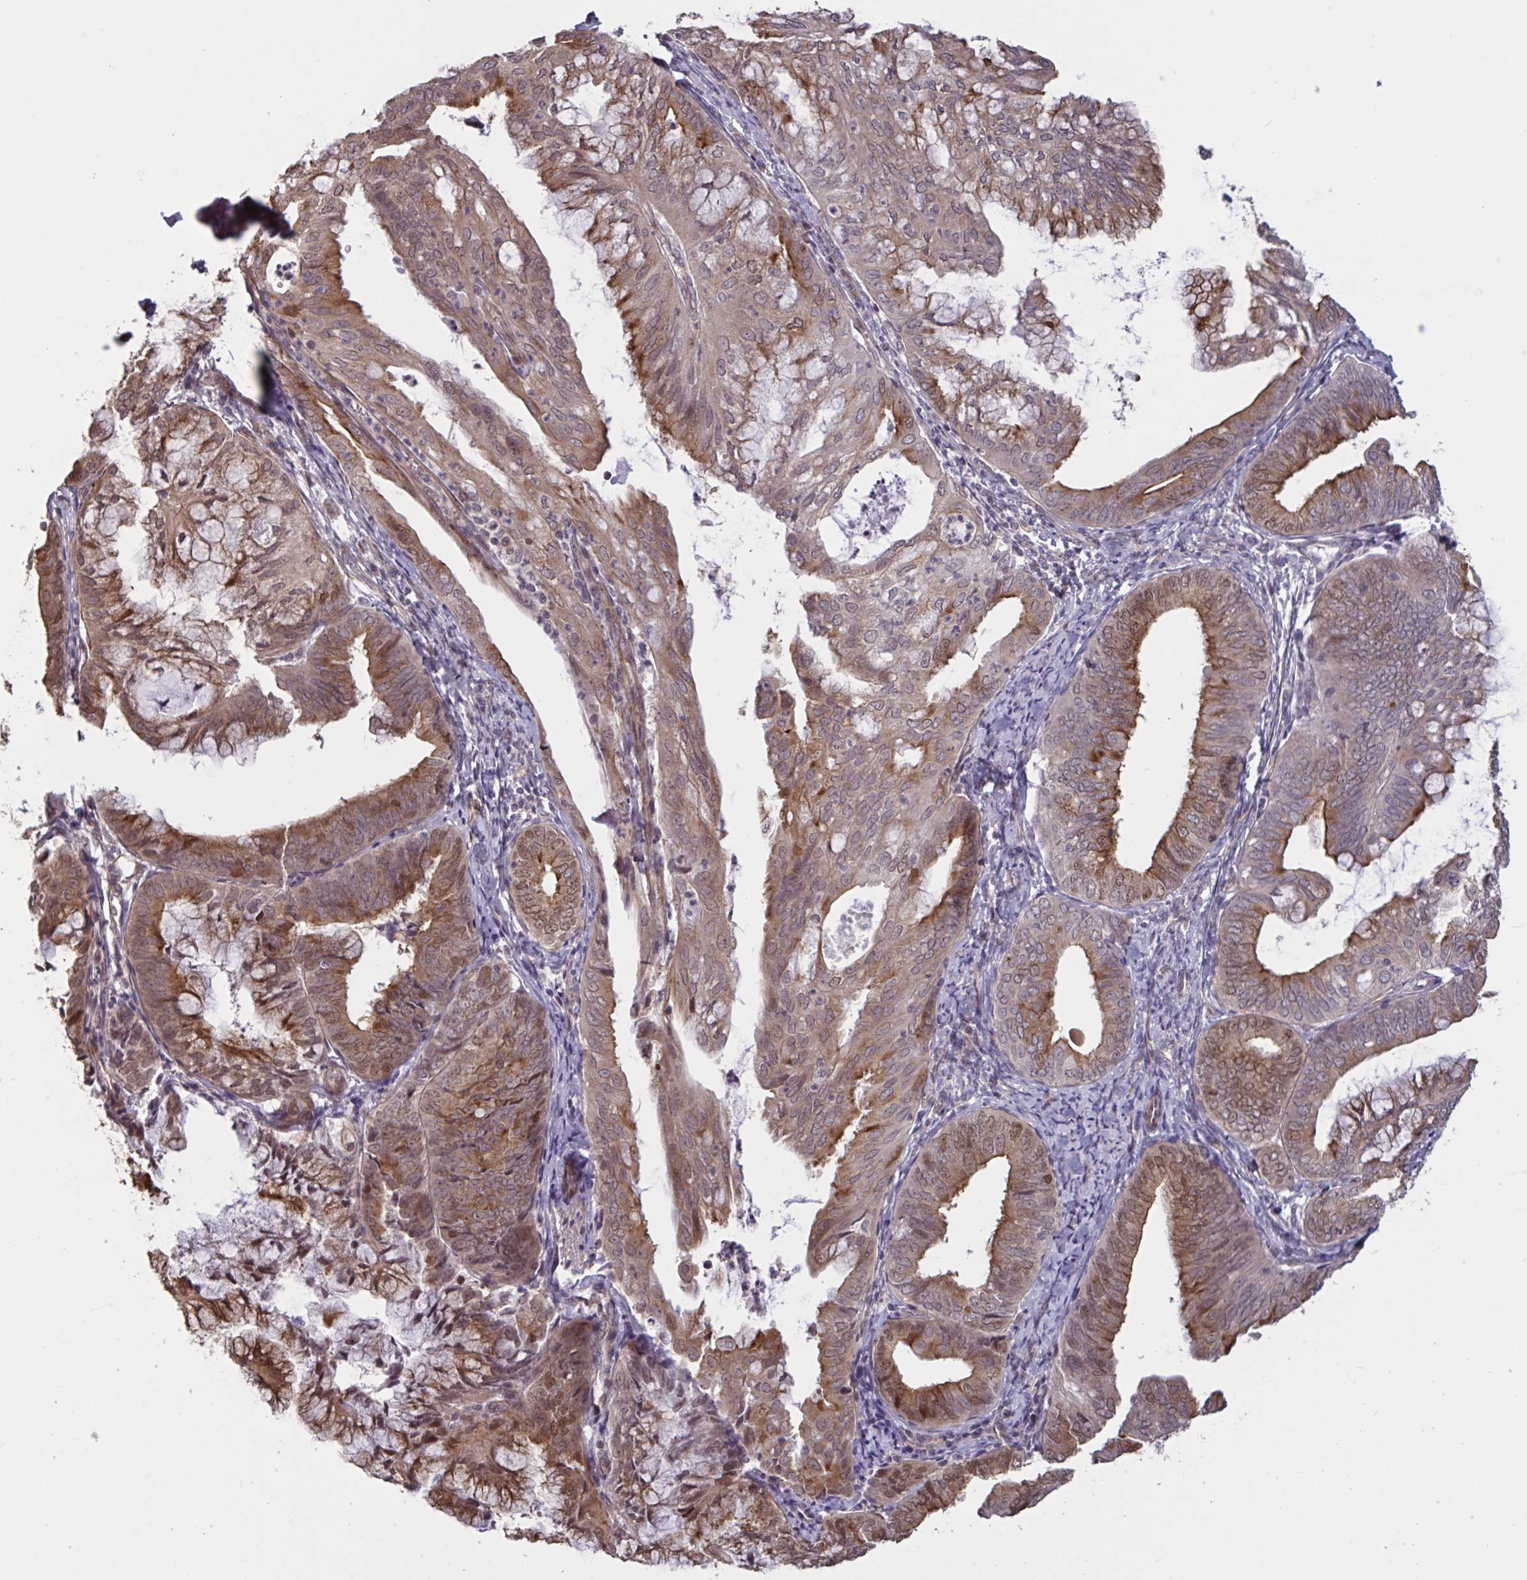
{"staining": {"intensity": "moderate", "quantity": "25%-75%", "location": "cytoplasmic/membranous,nuclear"}, "tissue": "endometrial cancer", "cell_type": "Tumor cells", "image_type": "cancer", "snomed": [{"axis": "morphology", "description": "Adenocarcinoma, NOS"}, {"axis": "topography", "description": "Endometrium"}], "caption": "Immunohistochemical staining of endometrial adenocarcinoma reveals medium levels of moderate cytoplasmic/membranous and nuclear staining in about 25%-75% of tumor cells. Using DAB (brown) and hematoxylin (blue) stains, captured at high magnification using brightfield microscopy.", "gene": "IPO5", "patient": {"sex": "female", "age": 75}}